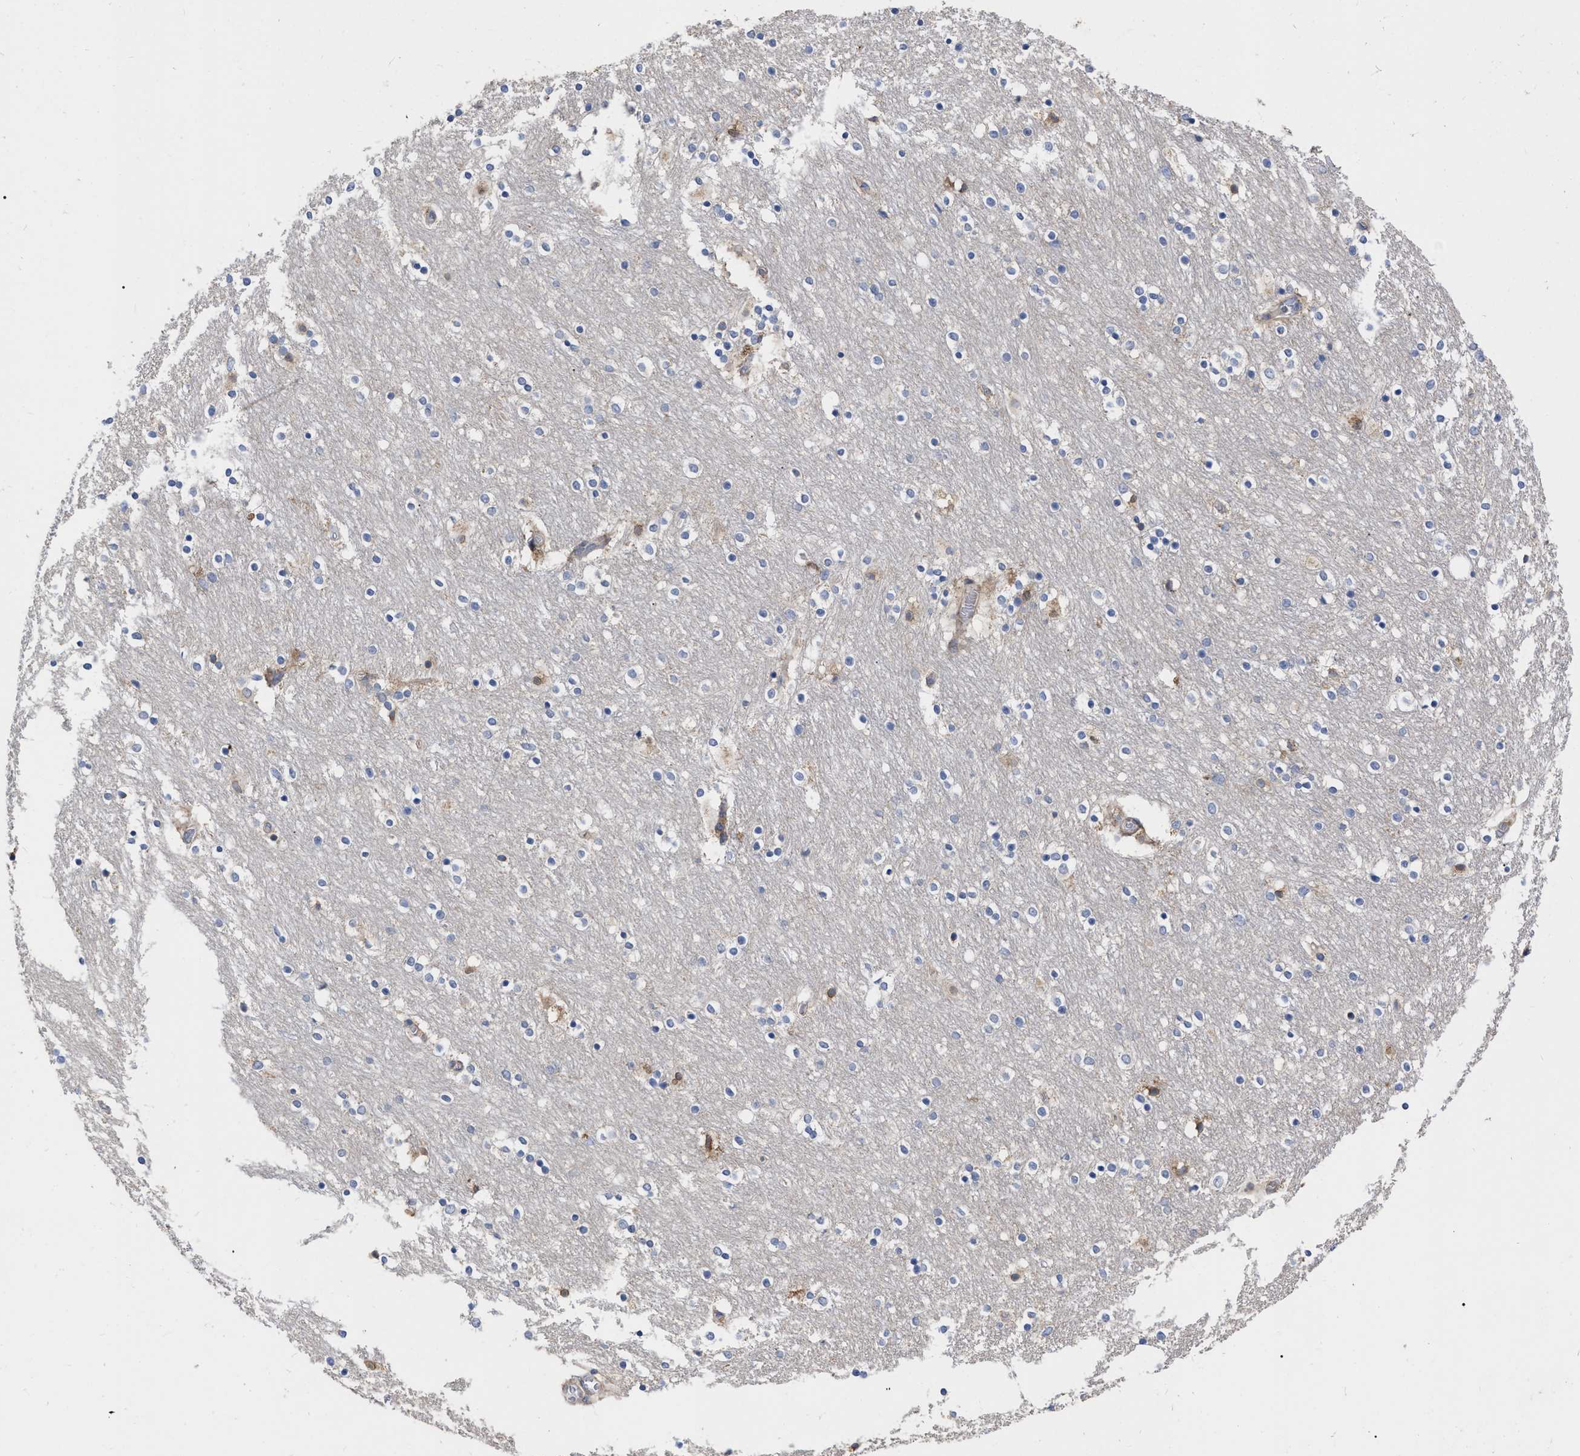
{"staining": {"intensity": "weak", "quantity": "<25%", "location": "cytoplasmic/membranous"}, "tissue": "caudate", "cell_type": "Glial cells", "image_type": "normal", "snomed": [{"axis": "morphology", "description": "Normal tissue, NOS"}, {"axis": "topography", "description": "Lateral ventricle wall"}], "caption": "Protein analysis of benign caudate demonstrates no significant expression in glial cells. (DAB (3,3'-diaminobenzidine) IHC, high magnification).", "gene": "MLST8", "patient": {"sex": "female", "age": 54}}